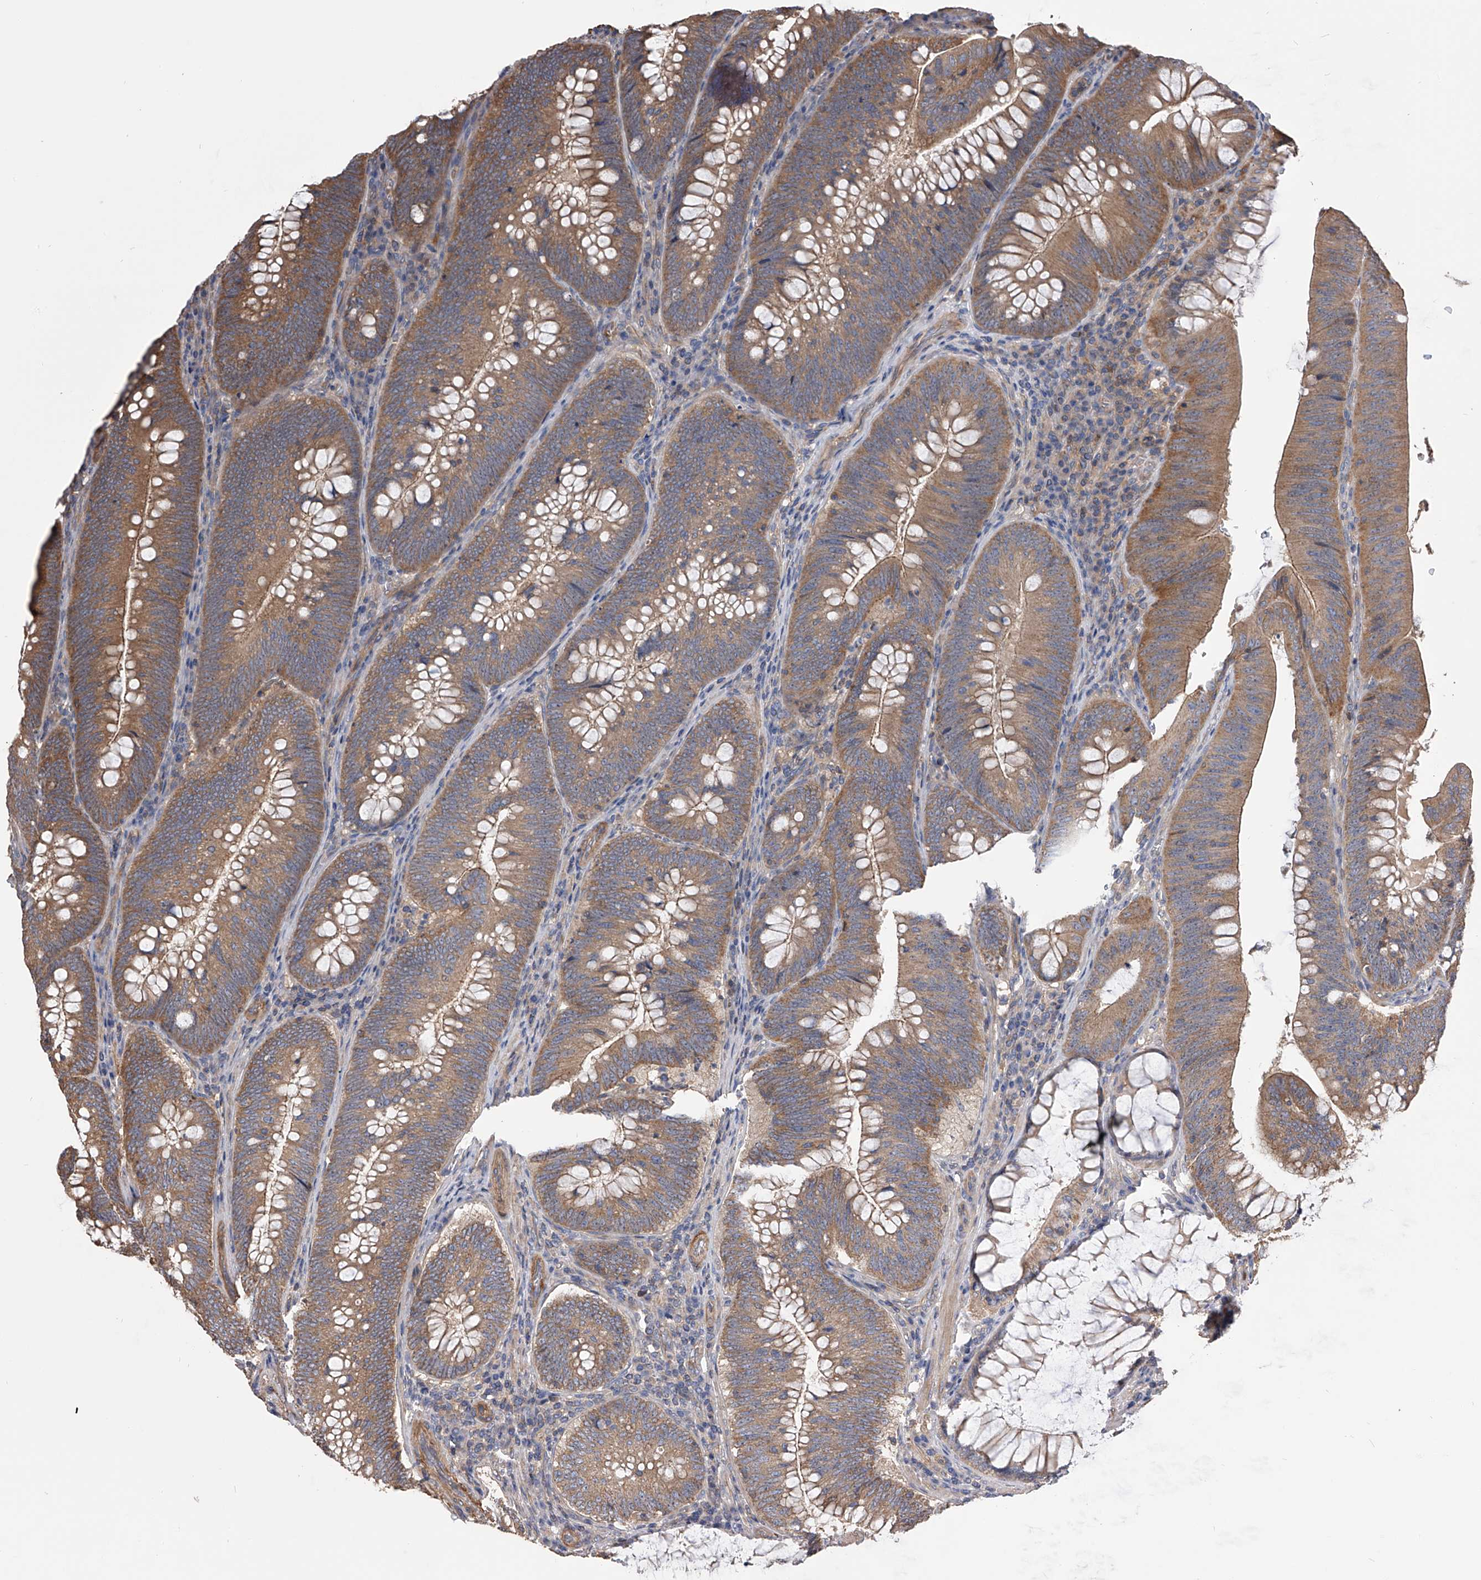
{"staining": {"intensity": "moderate", "quantity": ">75%", "location": "cytoplasmic/membranous"}, "tissue": "colorectal cancer", "cell_type": "Tumor cells", "image_type": "cancer", "snomed": [{"axis": "morphology", "description": "Normal tissue, NOS"}, {"axis": "topography", "description": "Colon"}], "caption": "High-magnification brightfield microscopy of colorectal cancer stained with DAB (brown) and counterstained with hematoxylin (blue). tumor cells exhibit moderate cytoplasmic/membranous staining is identified in about>75% of cells. (IHC, brightfield microscopy, high magnification).", "gene": "CUL7", "patient": {"sex": "female", "age": 82}}